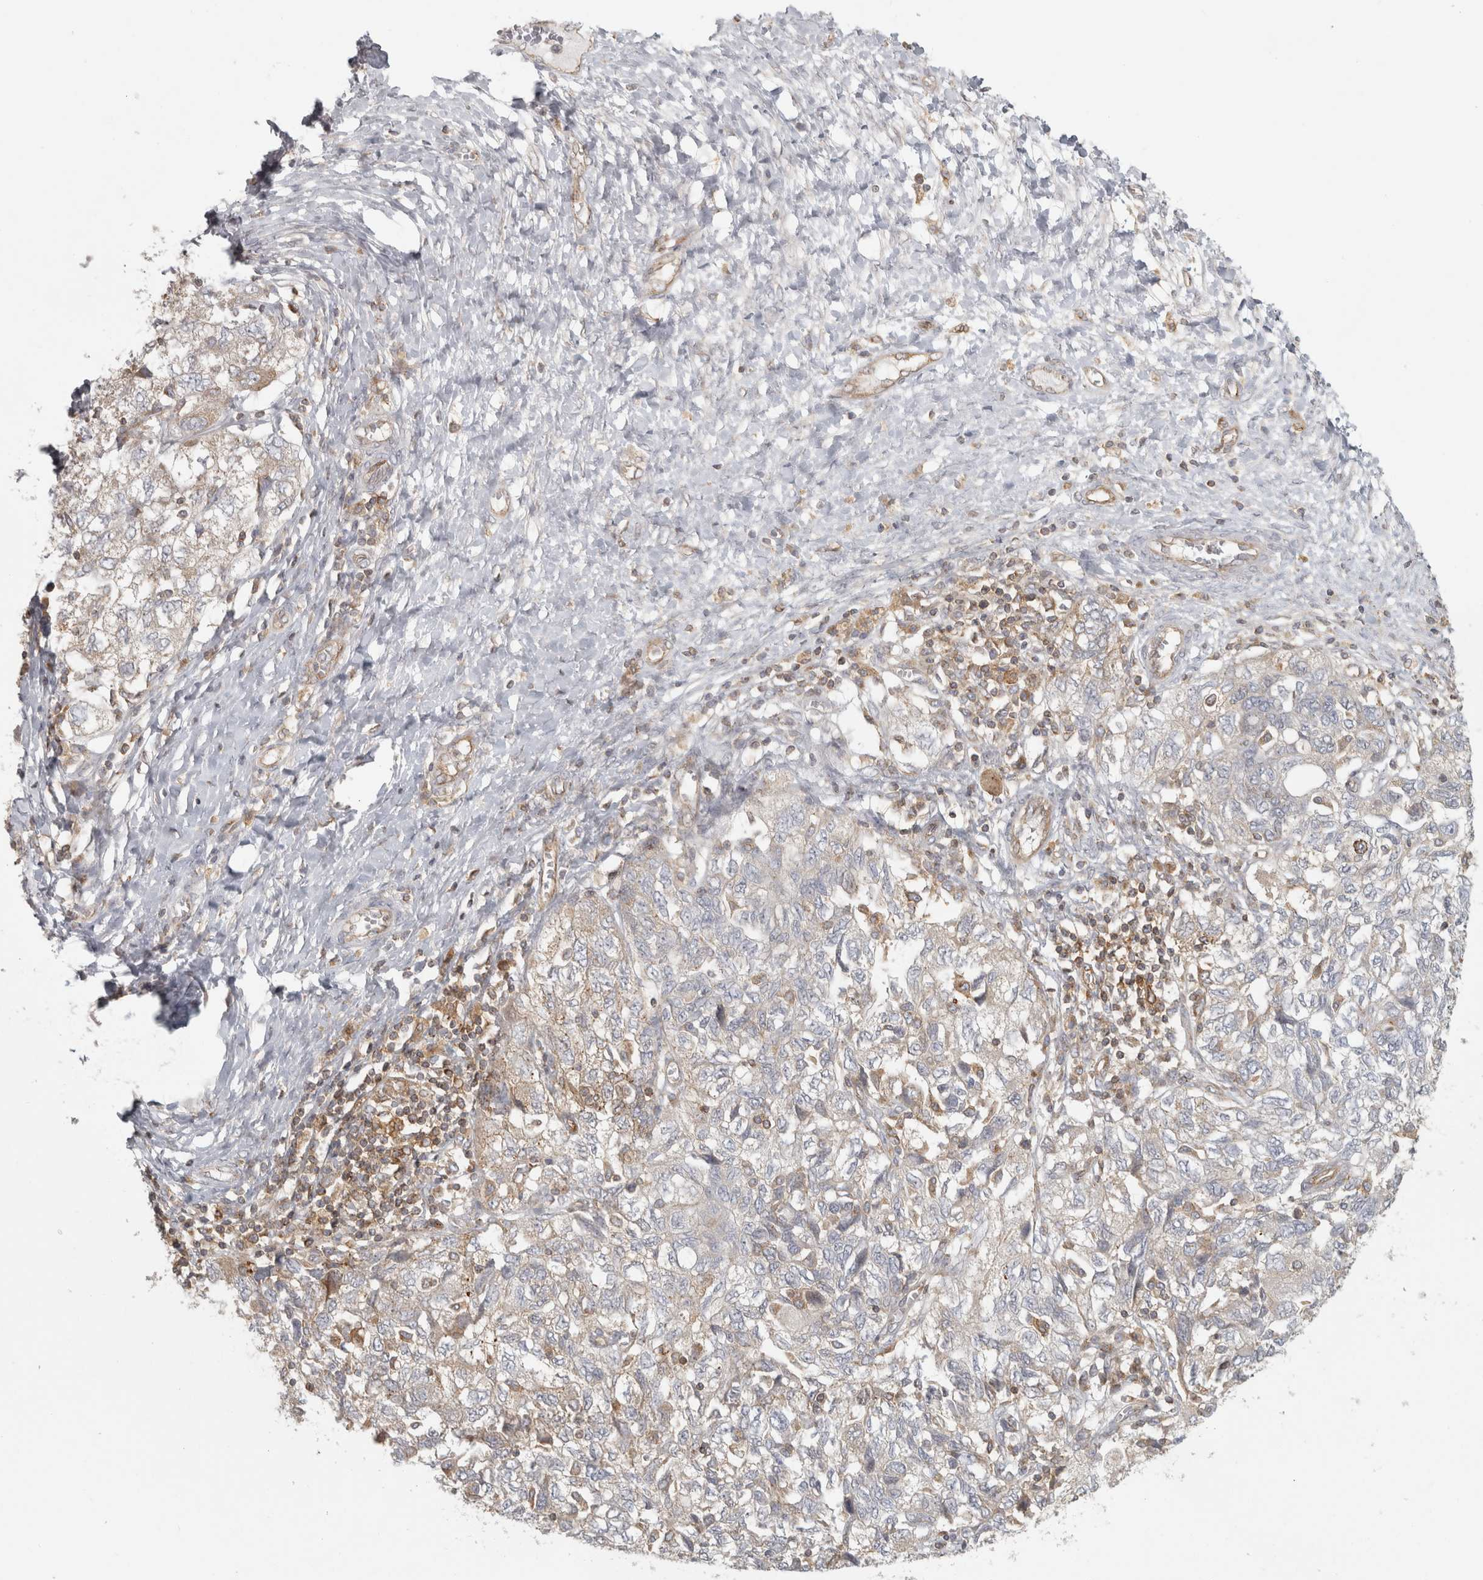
{"staining": {"intensity": "weak", "quantity": "<25%", "location": "cytoplasmic/membranous"}, "tissue": "ovarian cancer", "cell_type": "Tumor cells", "image_type": "cancer", "snomed": [{"axis": "morphology", "description": "Carcinoma, NOS"}, {"axis": "morphology", "description": "Cystadenocarcinoma, serous, NOS"}, {"axis": "topography", "description": "Ovary"}], "caption": "The photomicrograph exhibits no significant expression in tumor cells of ovarian cancer.", "gene": "HLA-E", "patient": {"sex": "female", "age": 69}}